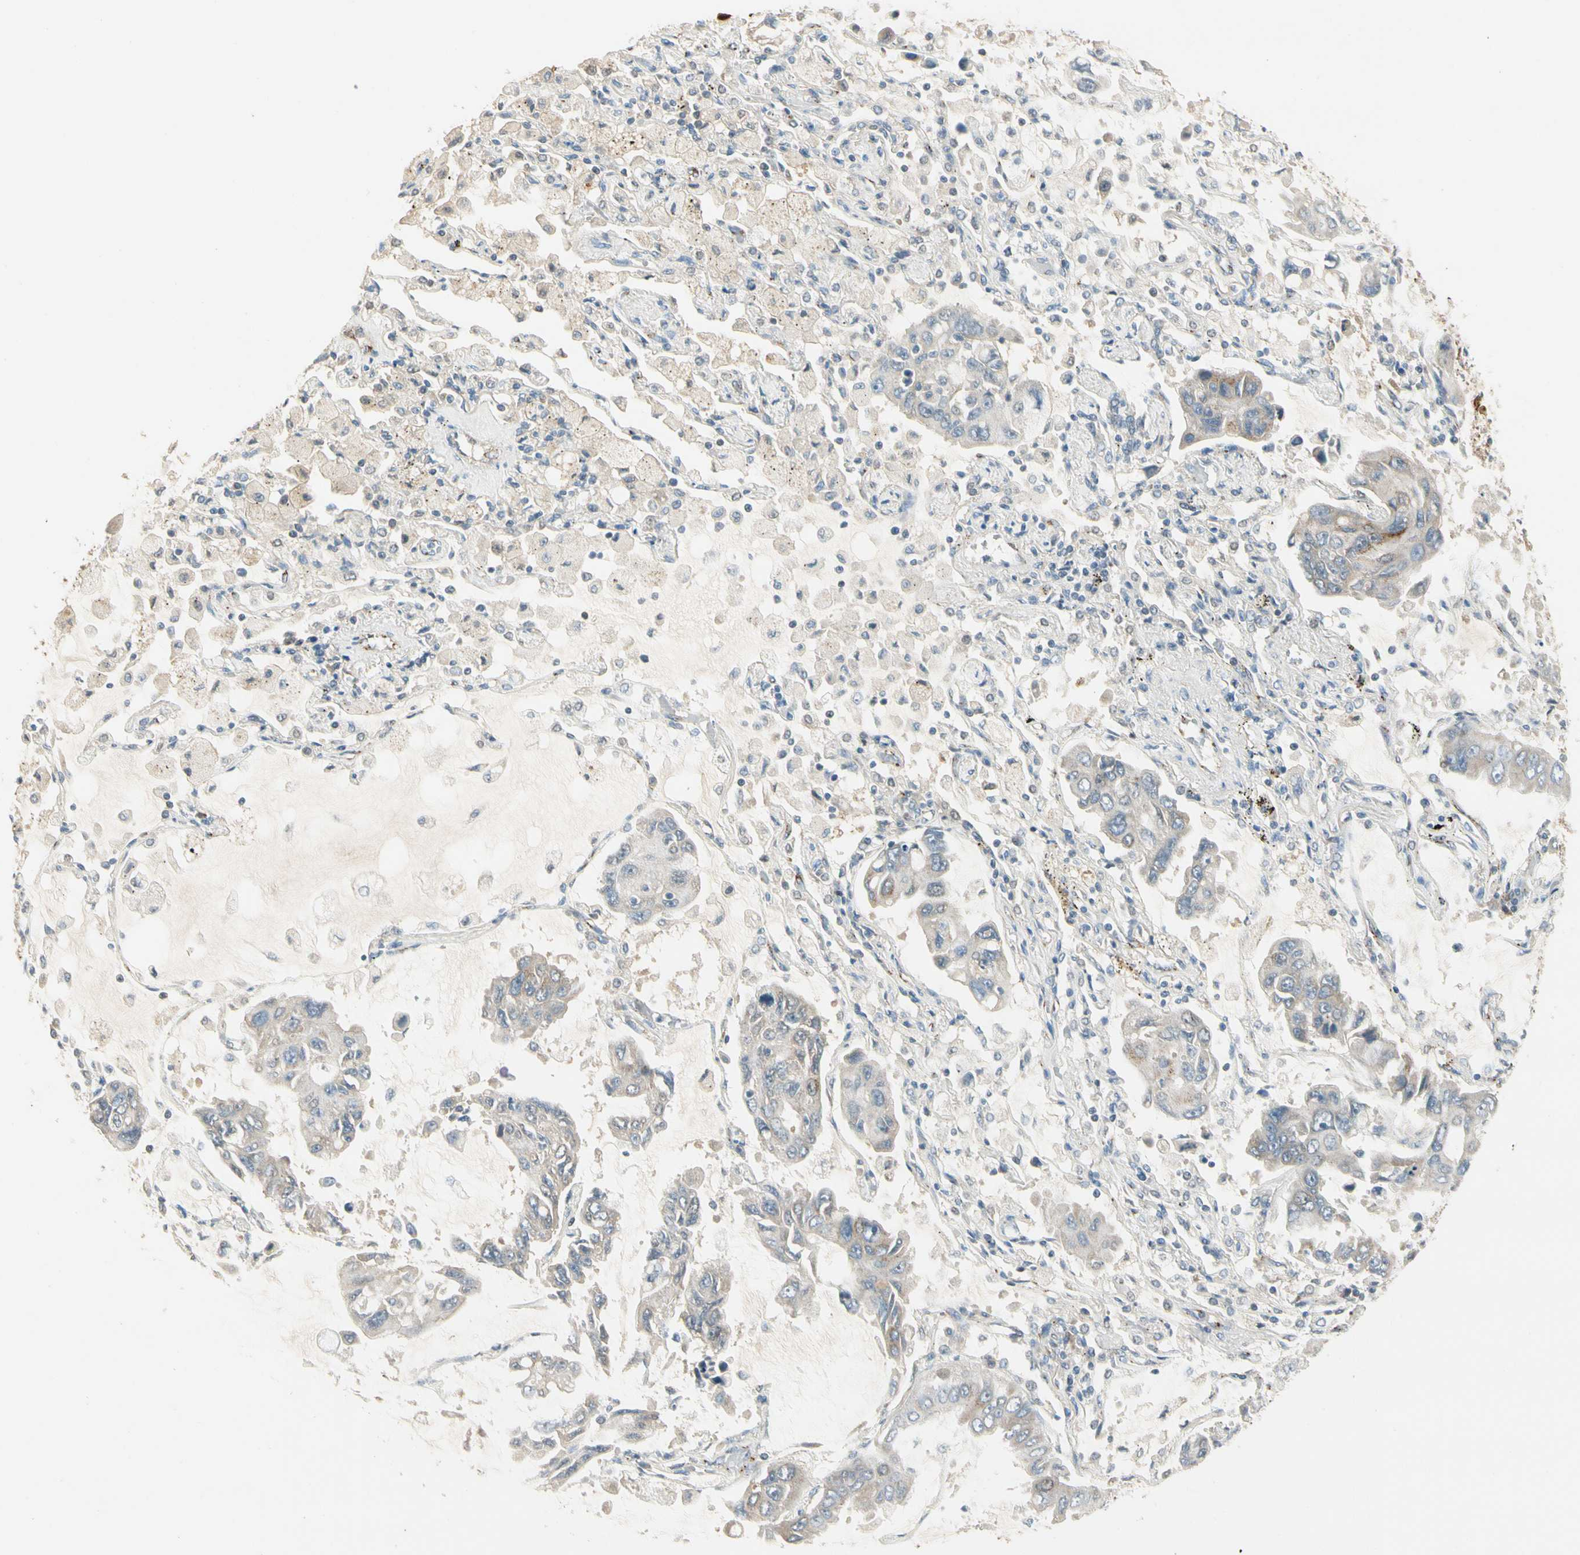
{"staining": {"intensity": "weak", "quantity": "<25%", "location": "cytoplasmic/membranous"}, "tissue": "lung cancer", "cell_type": "Tumor cells", "image_type": "cancer", "snomed": [{"axis": "morphology", "description": "Adenocarcinoma, NOS"}, {"axis": "topography", "description": "Lung"}], "caption": "The photomicrograph exhibits no significant expression in tumor cells of lung adenocarcinoma. (Stains: DAB (3,3'-diaminobenzidine) immunohistochemistry with hematoxylin counter stain, Microscopy: brightfield microscopy at high magnification).", "gene": "MANSC1", "patient": {"sex": "male", "age": 64}}